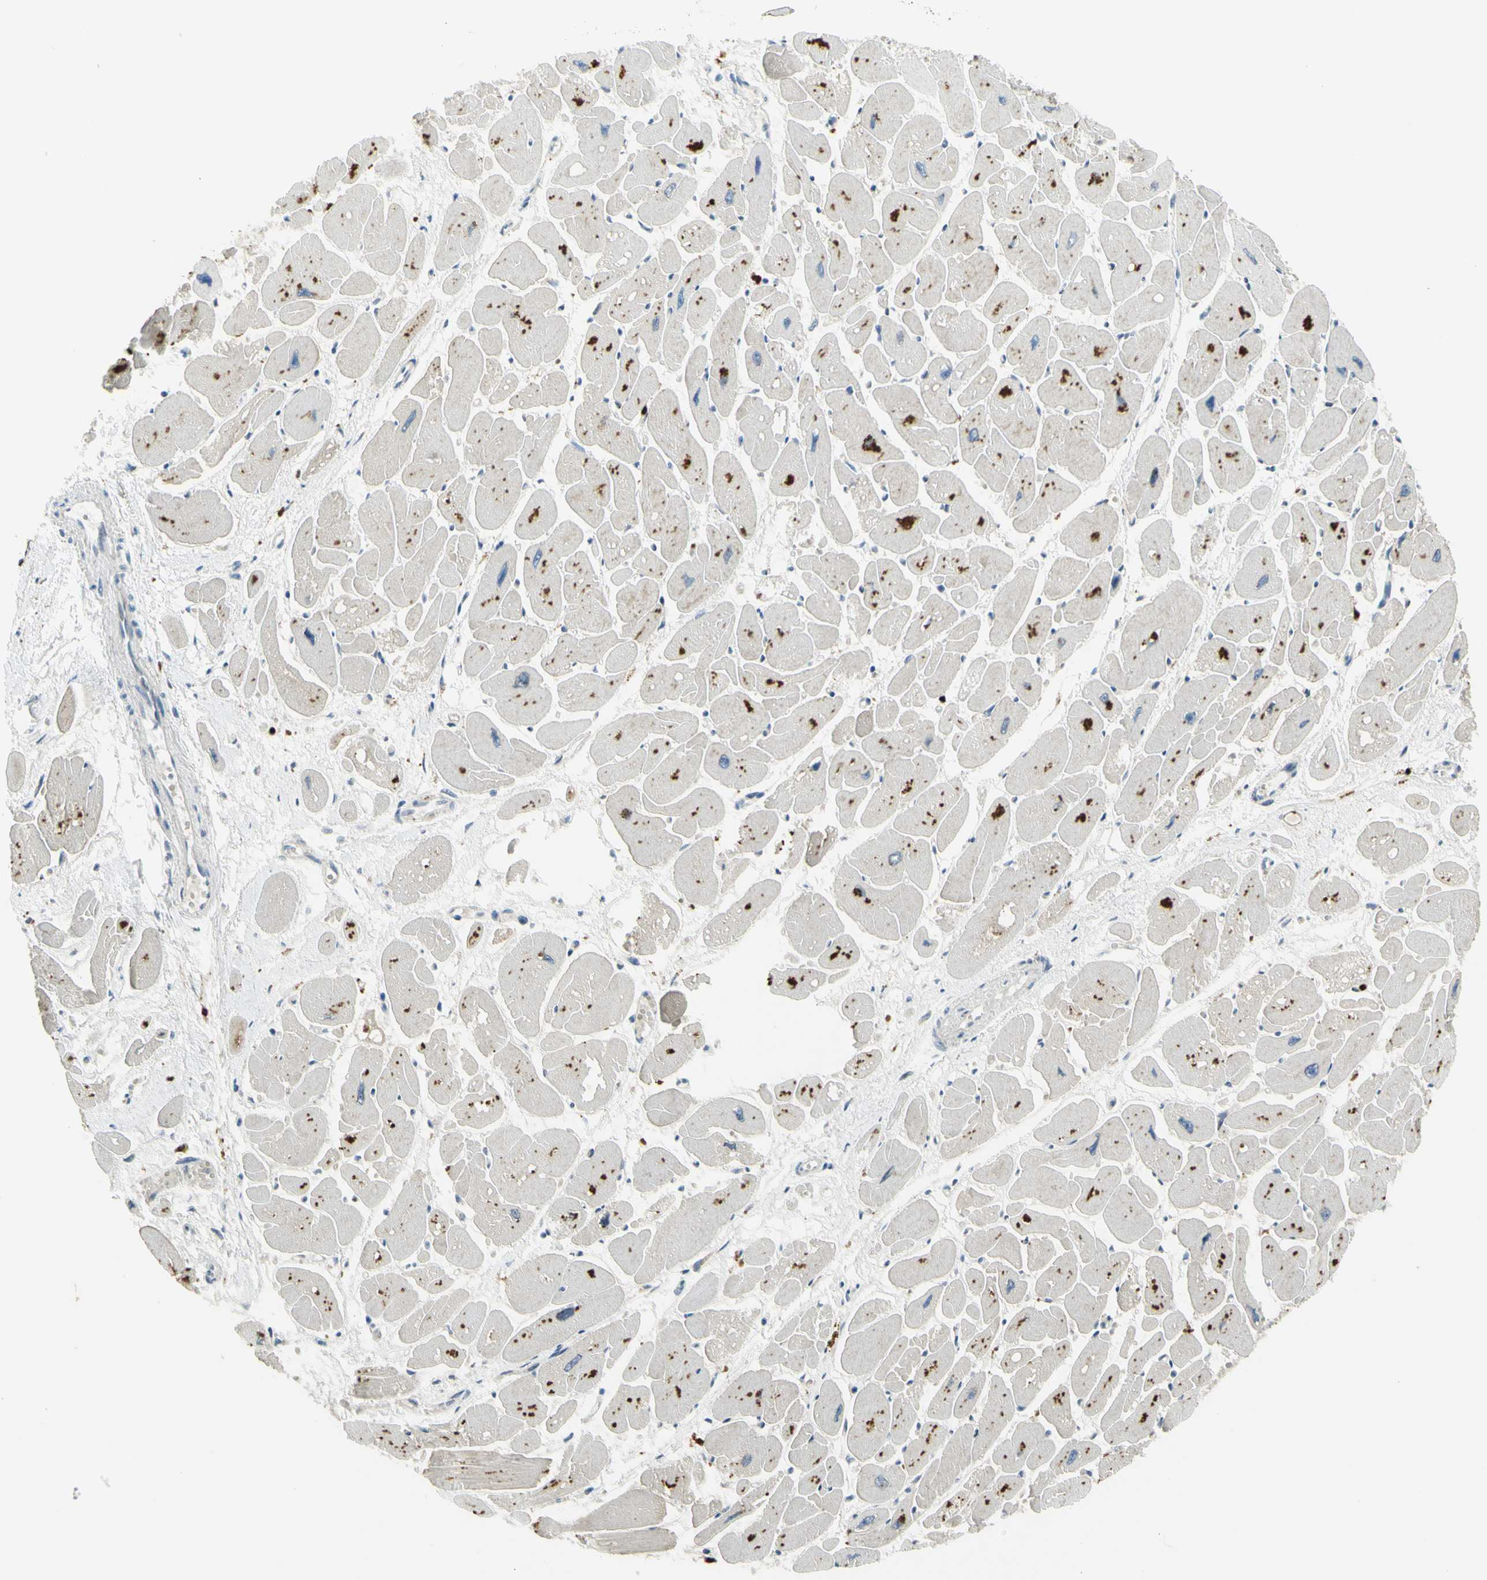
{"staining": {"intensity": "strong", "quantity": "25%-75%", "location": "cytoplasmic/membranous"}, "tissue": "heart muscle", "cell_type": "Cardiomyocytes", "image_type": "normal", "snomed": [{"axis": "morphology", "description": "Normal tissue, NOS"}, {"axis": "topography", "description": "Heart"}], "caption": "Heart muscle stained for a protein (brown) shows strong cytoplasmic/membranous positive expression in about 25%-75% of cardiomyocytes.", "gene": "NPHP3", "patient": {"sex": "female", "age": 54}}